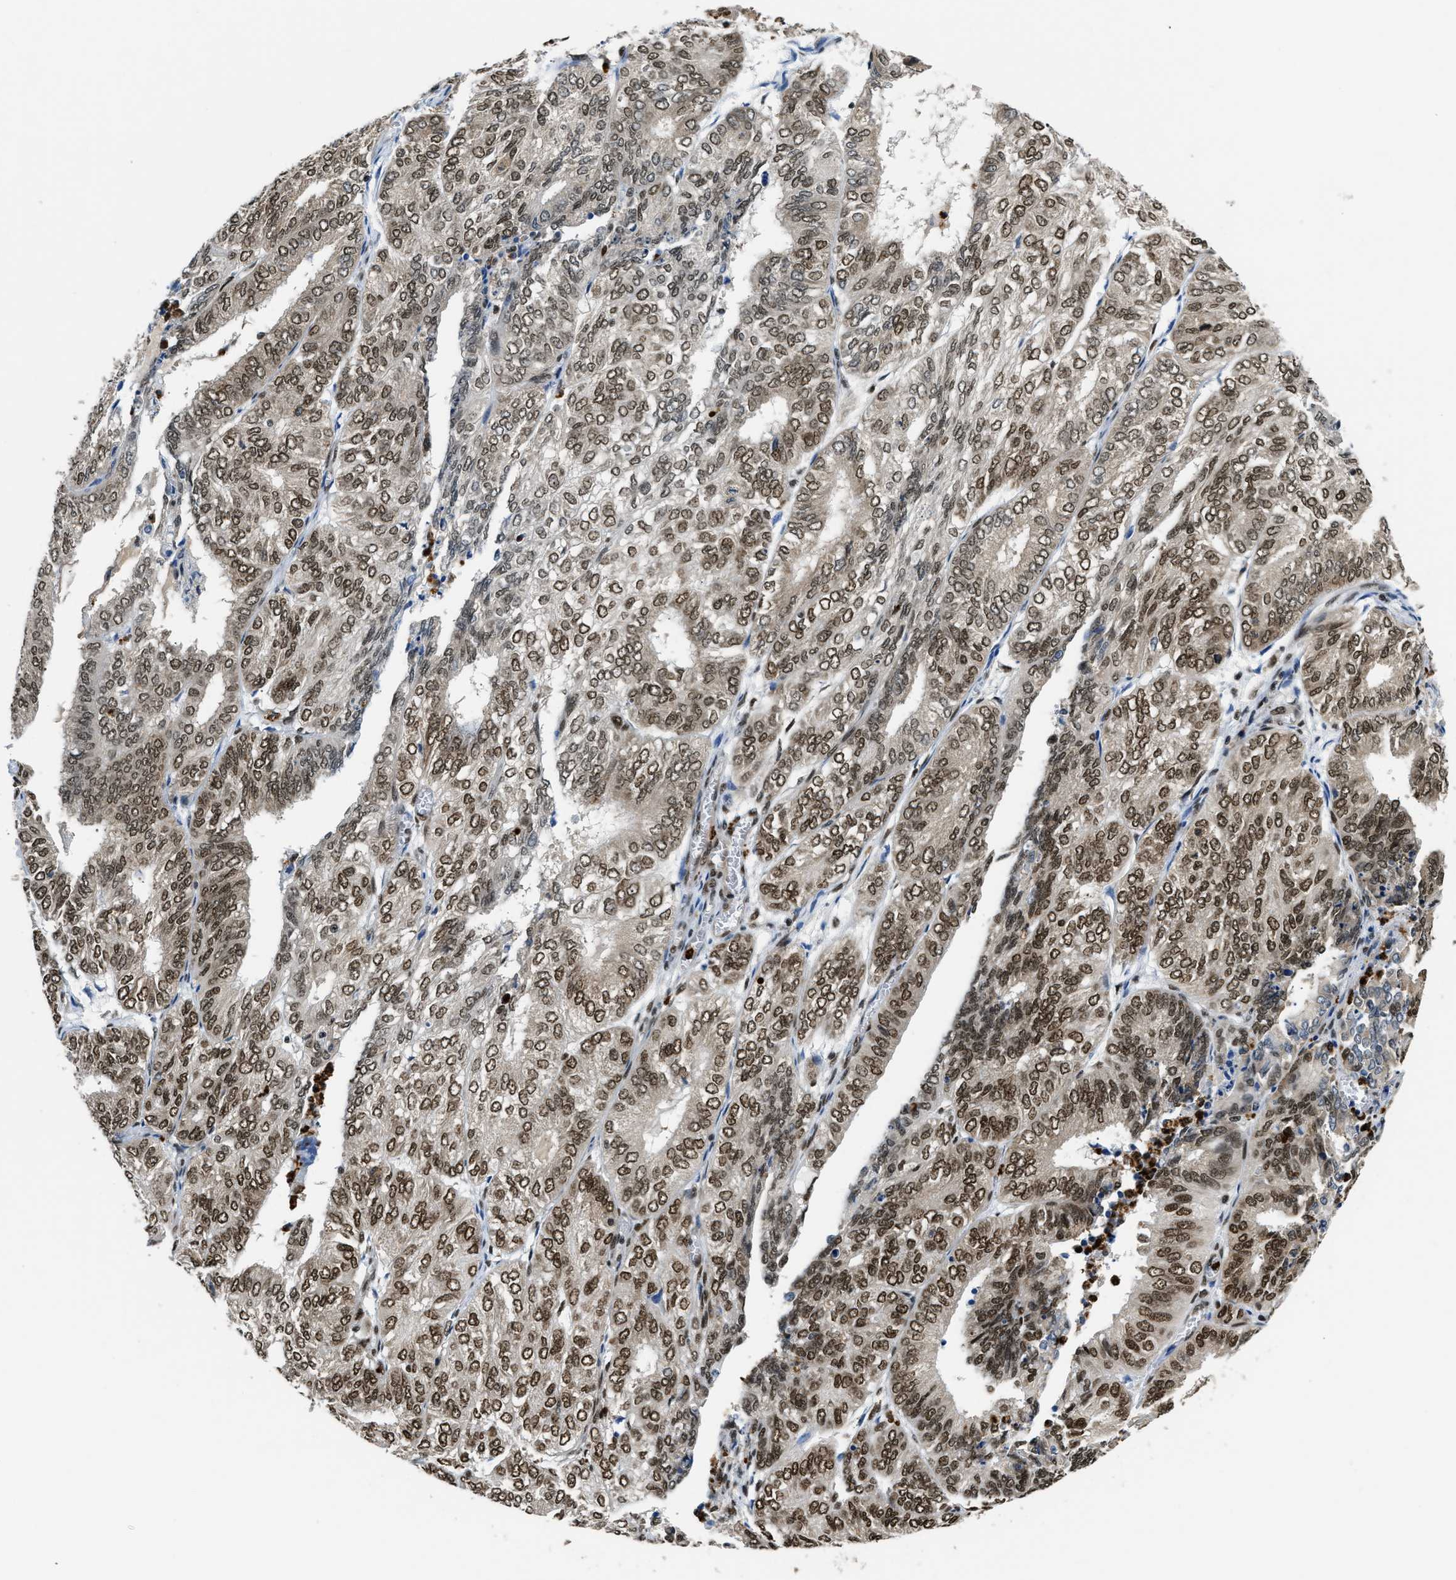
{"staining": {"intensity": "moderate", "quantity": ">75%", "location": "nuclear"}, "tissue": "endometrial cancer", "cell_type": "Tumor cells", "image_type": "cancer", "snomed": [{"axis": "morphology", "description": "Adenocarcinoma, NOS"}, {"axis": "topography", "description": "Uterus"}], "caption": "A brown stain shows moderate nuclear staining of a protein in endometrial cancer (adenocarcinoma) tumor cells.", "gene": "CCNDBP1", "patient": {"sex": "female", "age": 60}}